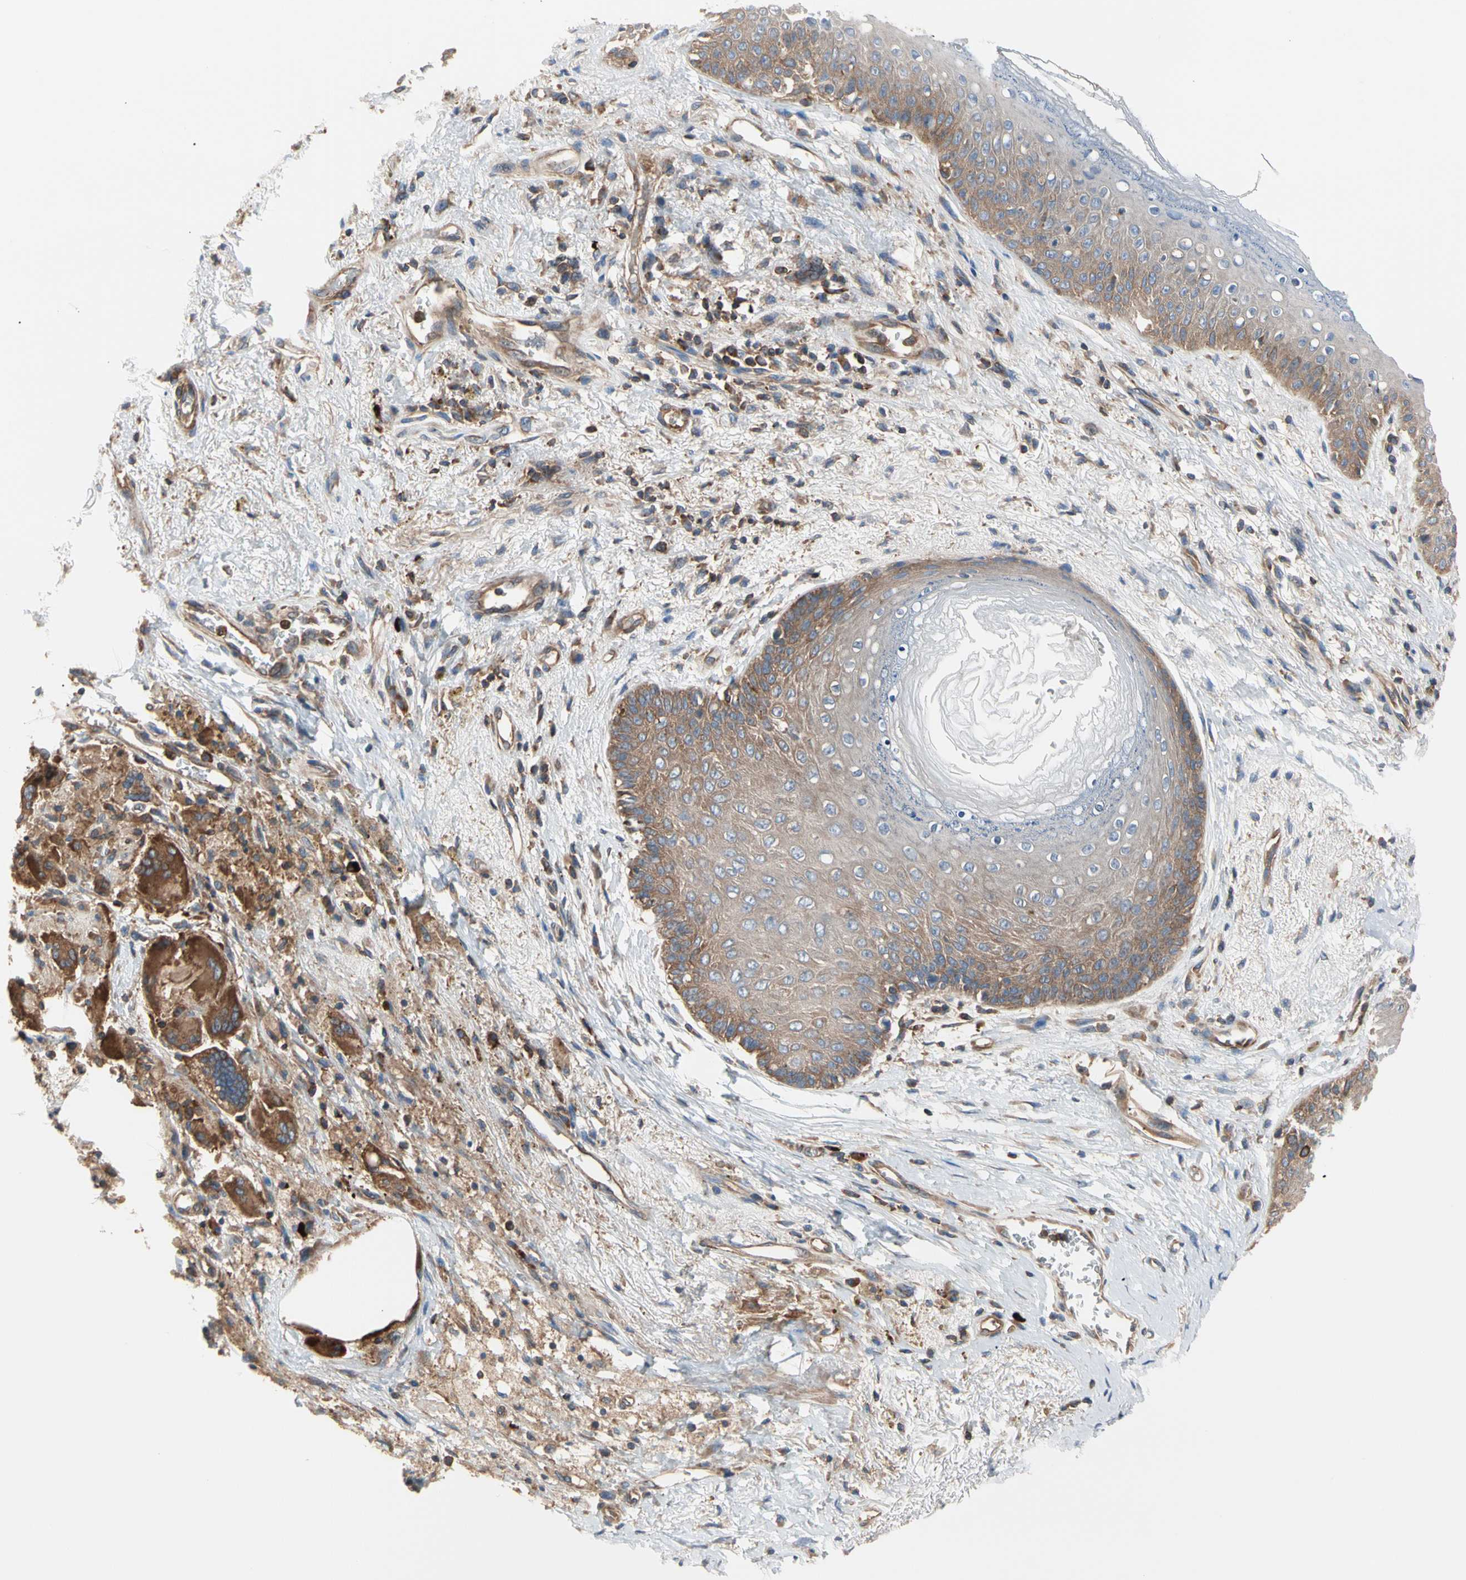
{"staining": {"intensity": "moderate", "quantity": "25%-75%", "location": "cytoplasmic/membranous"}, "tissue": "skin", "cell_type": "Epidermal cells", "image_type": "normal", "snomed": [{"axis": "morphology", "description": "Normal tissue, NOS"}, {"axis": "topography", "description": "Anal"}], "caption": "This photomicrograph exhibits immunohistochemistry (IHC) staining of unremarkable human skin, with medium moderate cytoplasmic/membranous expression in approximately 25%-75% of epidermal cells.", "gene": "ROCK1", "patient": {"sex": "female", "age": 46}}